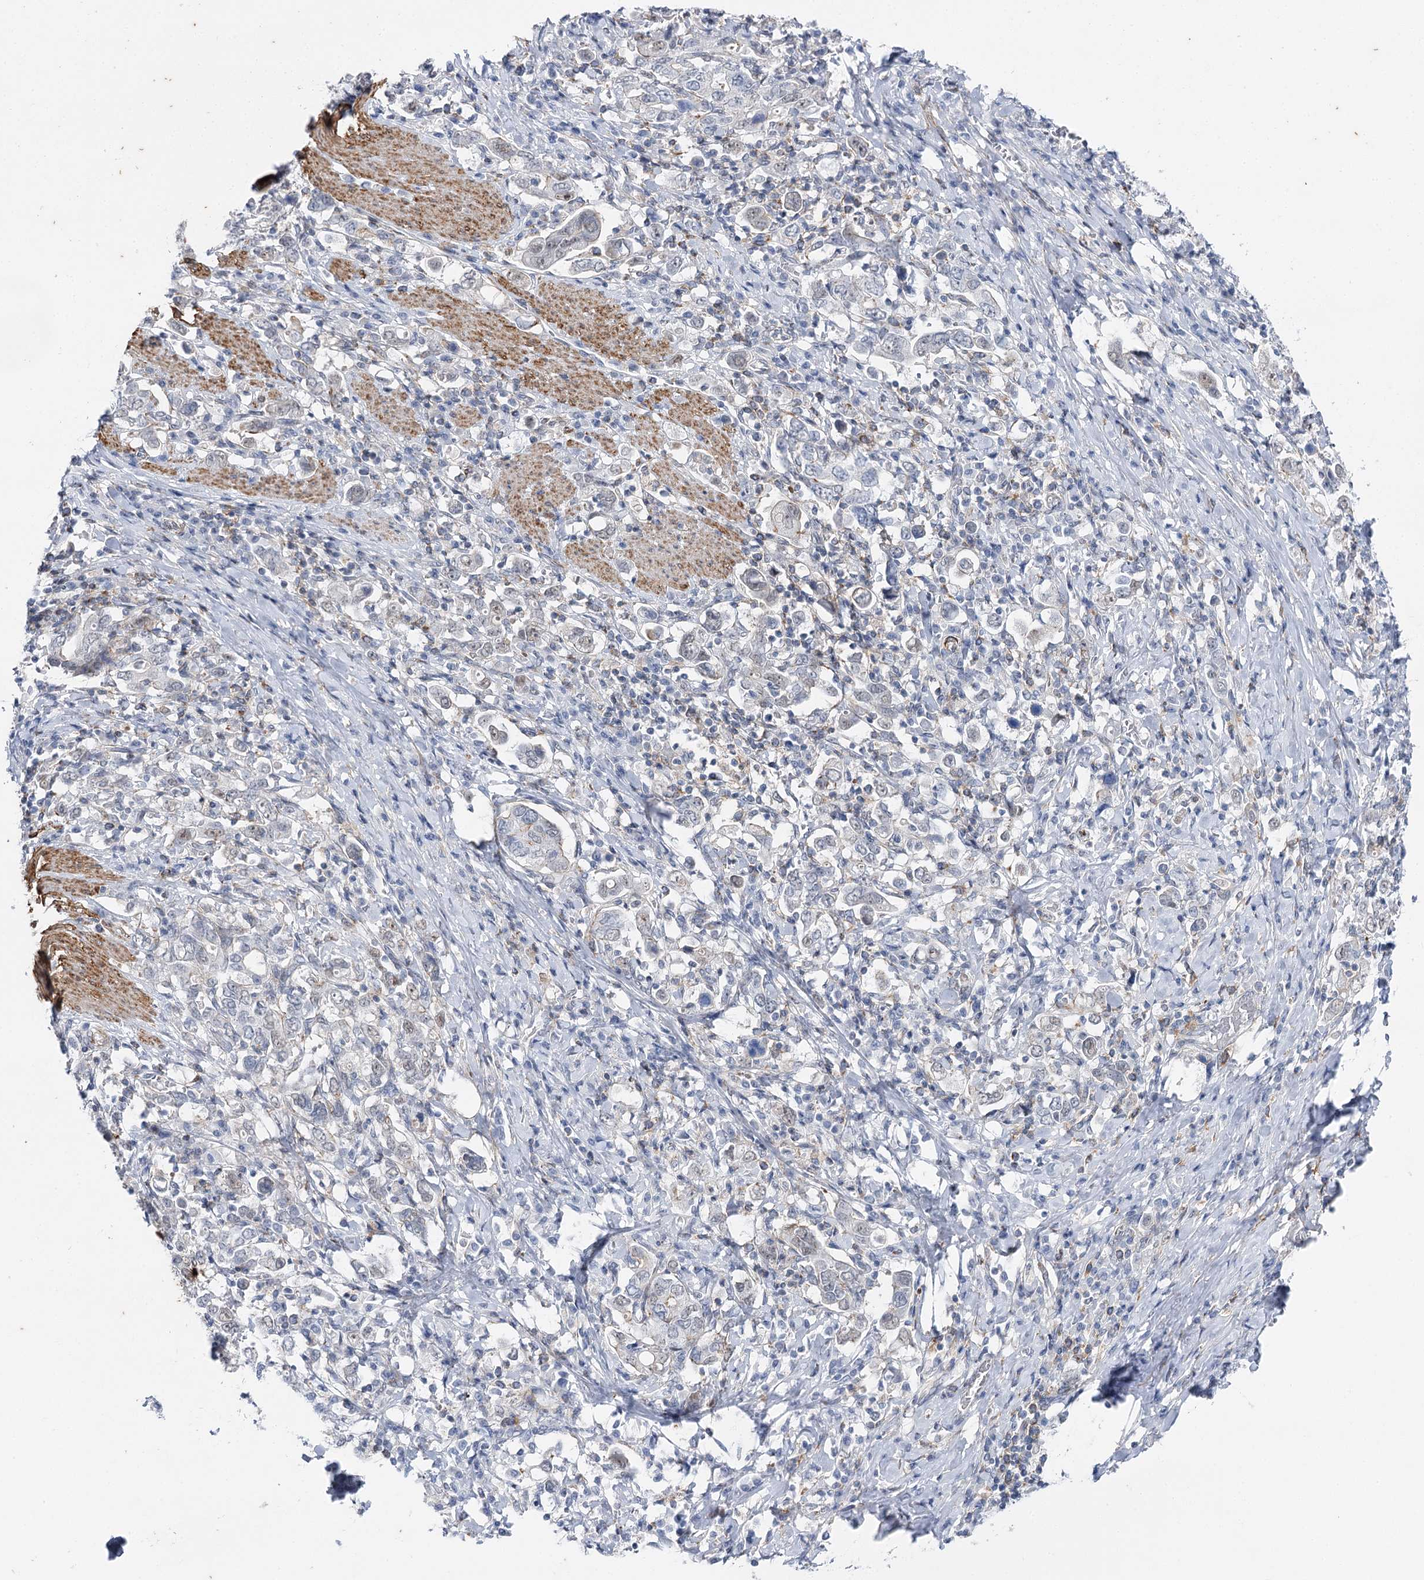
{"staining": {"intensity": "negative", "quantity": "none", "location": "none"}, "tissue": "stomach cancer", "cell_type": "Tumor cells", "image_type": "cancer", "snomed": [{"axis": "morphology", "description": "Adenocarcinoma, NOS"}, {"axis": "topography", "description": "Stomach, upper"}], "caption": "The micrograph shows no significant expression in tumor cells of stomach cancer.", "gene": "AGXT2", "patient": {"sex": "male", "age": 62}}